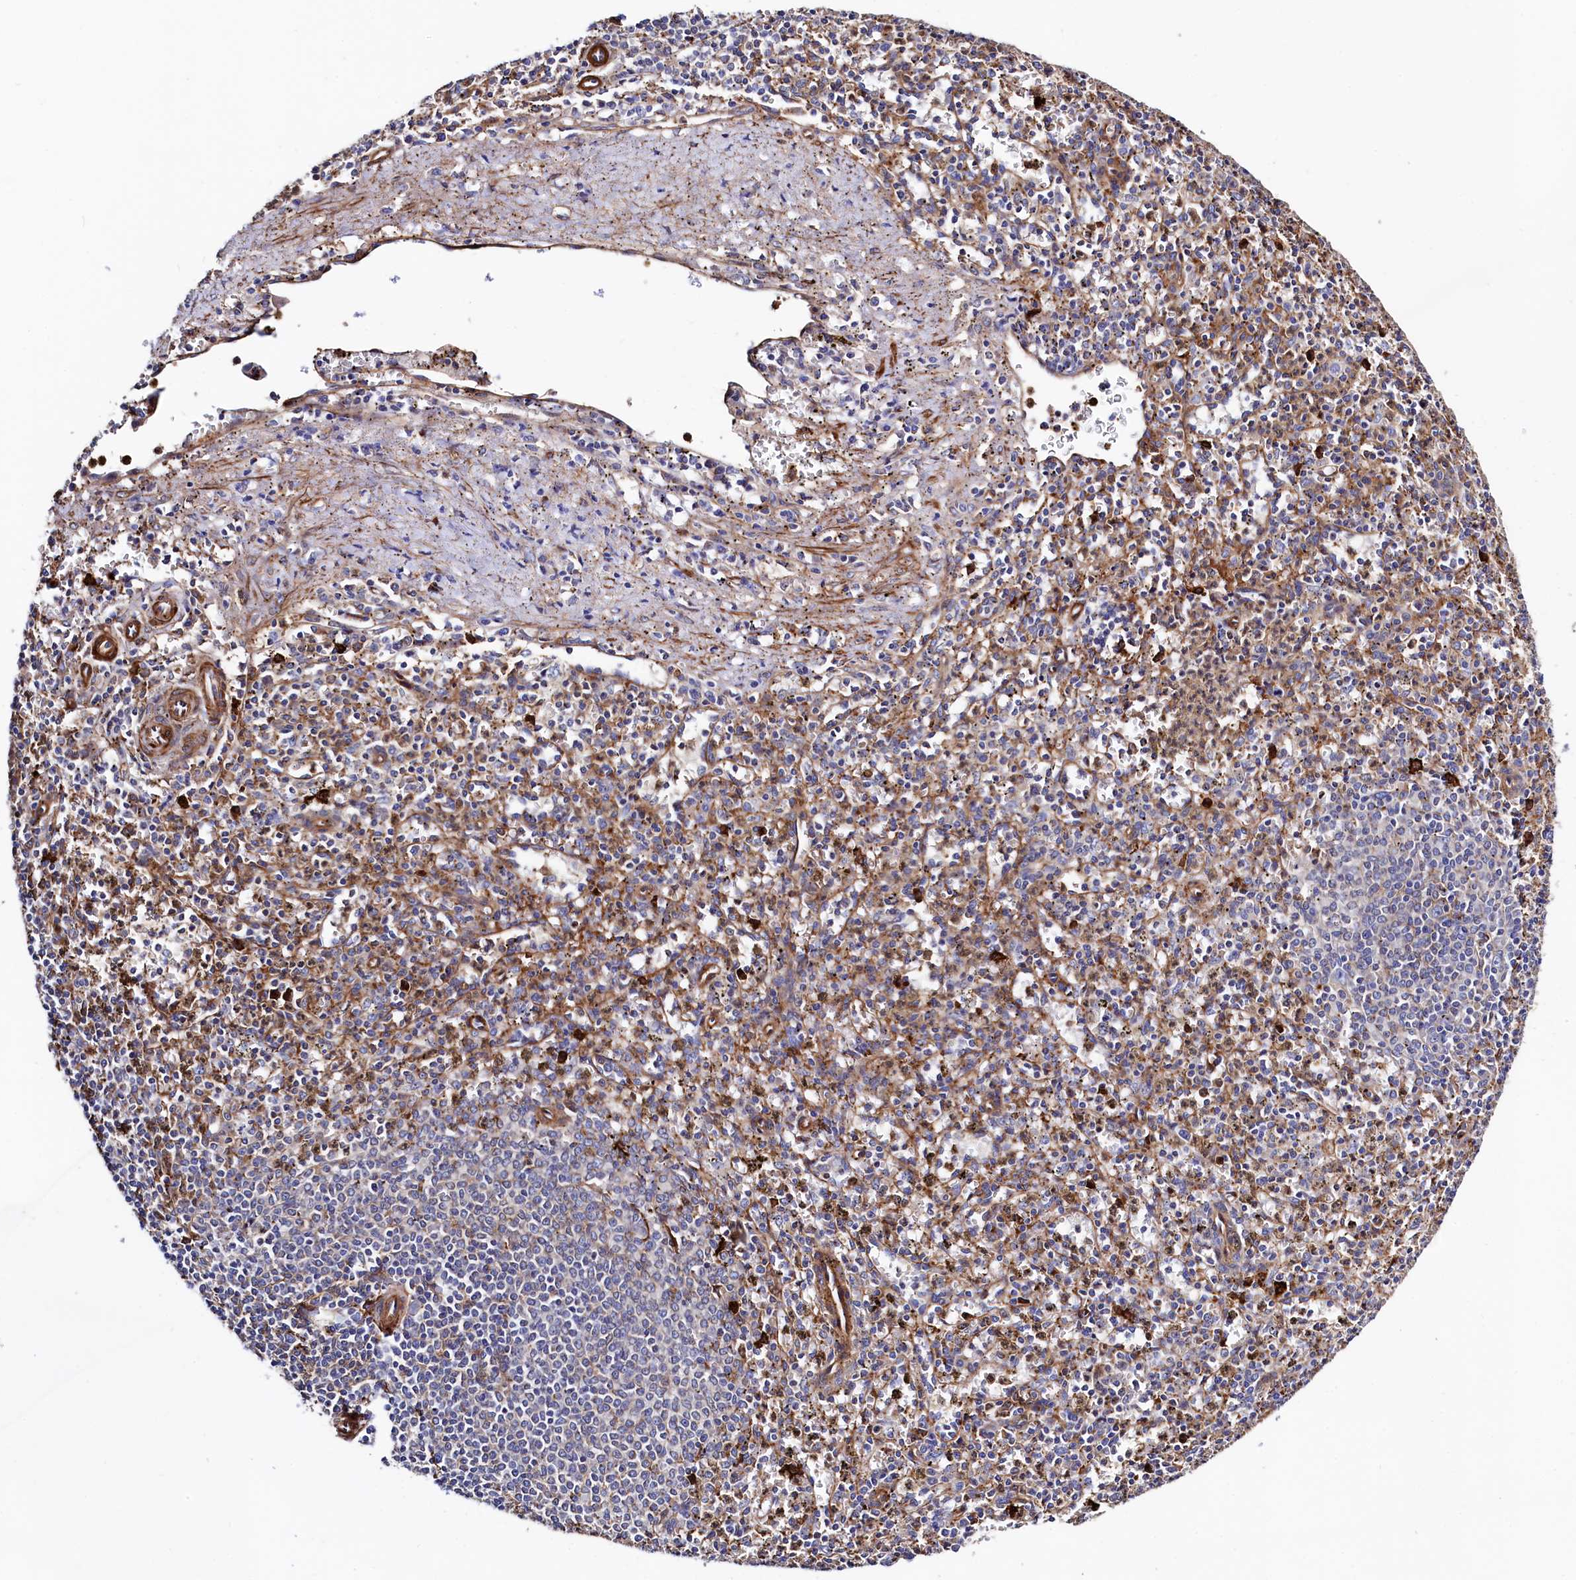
{"staining": {"intensity": "moderate", "quantity": "<25%", "location": "cytoplasmic/membranous"}, "tissue": "spleen", "cell_type": "Cells in red pulp", "image_type": "normal", "snomed": [{"axis": "morphology", "description": "Normal tissue, NOS"}, {"axis": "topography", "description": "Spleen"}], "caption": "The immunohistochemical stain shows moderate cytoplasmic/membranous expression in cells in red pulp of unremarkable spleen. The staining was performed using DAB (3,3'-diaminobenzidine), with brown indicating positive protein expression. Nuclei are stained blue with hematoxylin.", "gene": "STAMBPL1", "patient": {"sex": "male", "age": 72}}